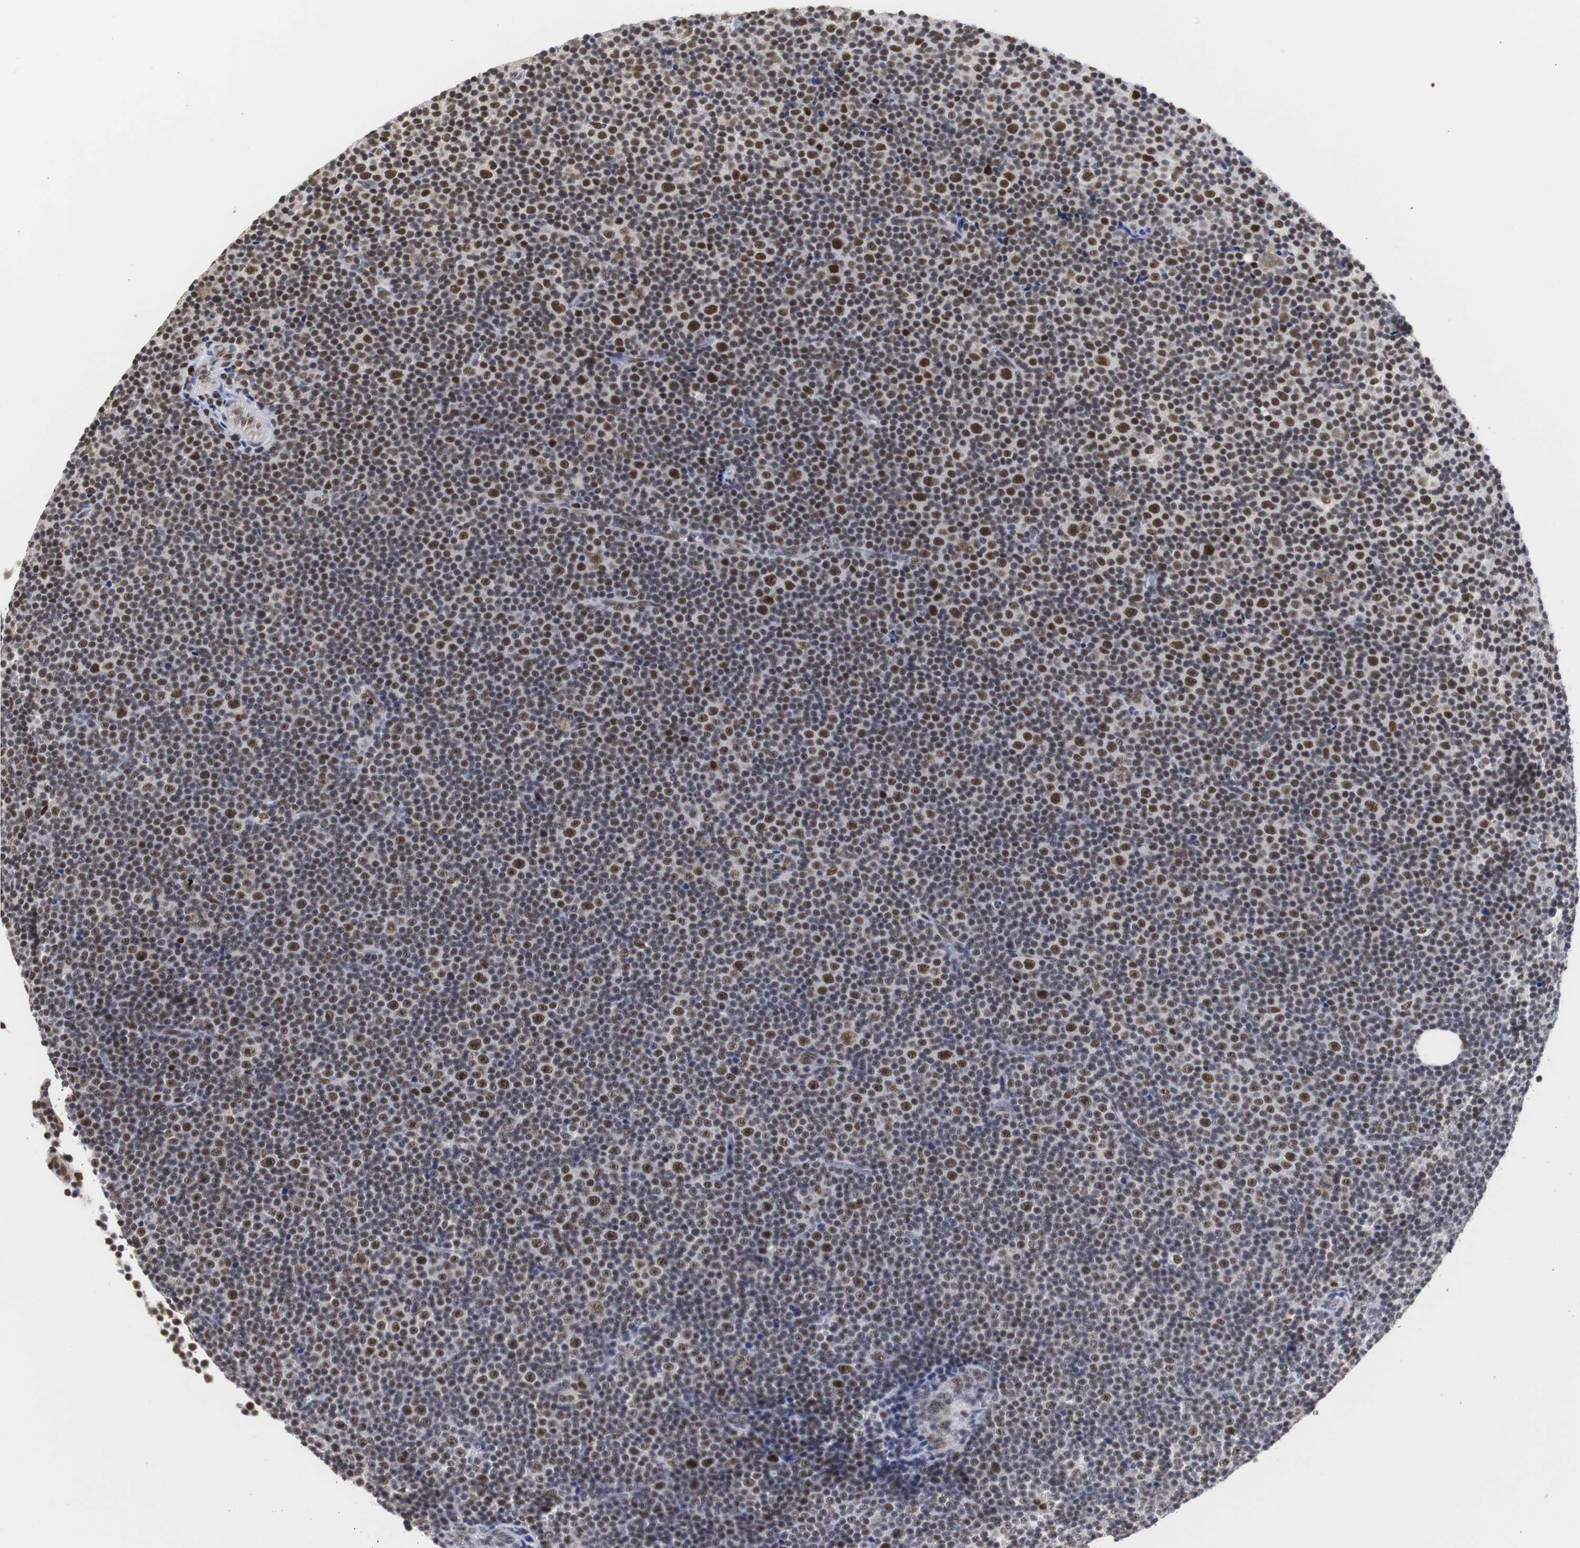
{"staining": {"intensity": "strong", "quantity": "25%-75%", "location": "nuclear"}, "tissue": "lymphoma", "cell_type": "Tumor cells", "image_type": "cancer", "snomed": [{"axis": "morphology", "description": "Malignant lymphoma, non-Hodgkin's type, Low grade"}, {"axis": "topography", "description": "Lymph node"}], "caption": "The photomicrograph exhibits staining of malignant lymphoma, non-Hodgkin's type (low-grade), revealing strong nuclear protein expression (brown color) within tumor cells.", "gene": "ZFC3H1", "patient": {"sex": "female", "age": 67}}